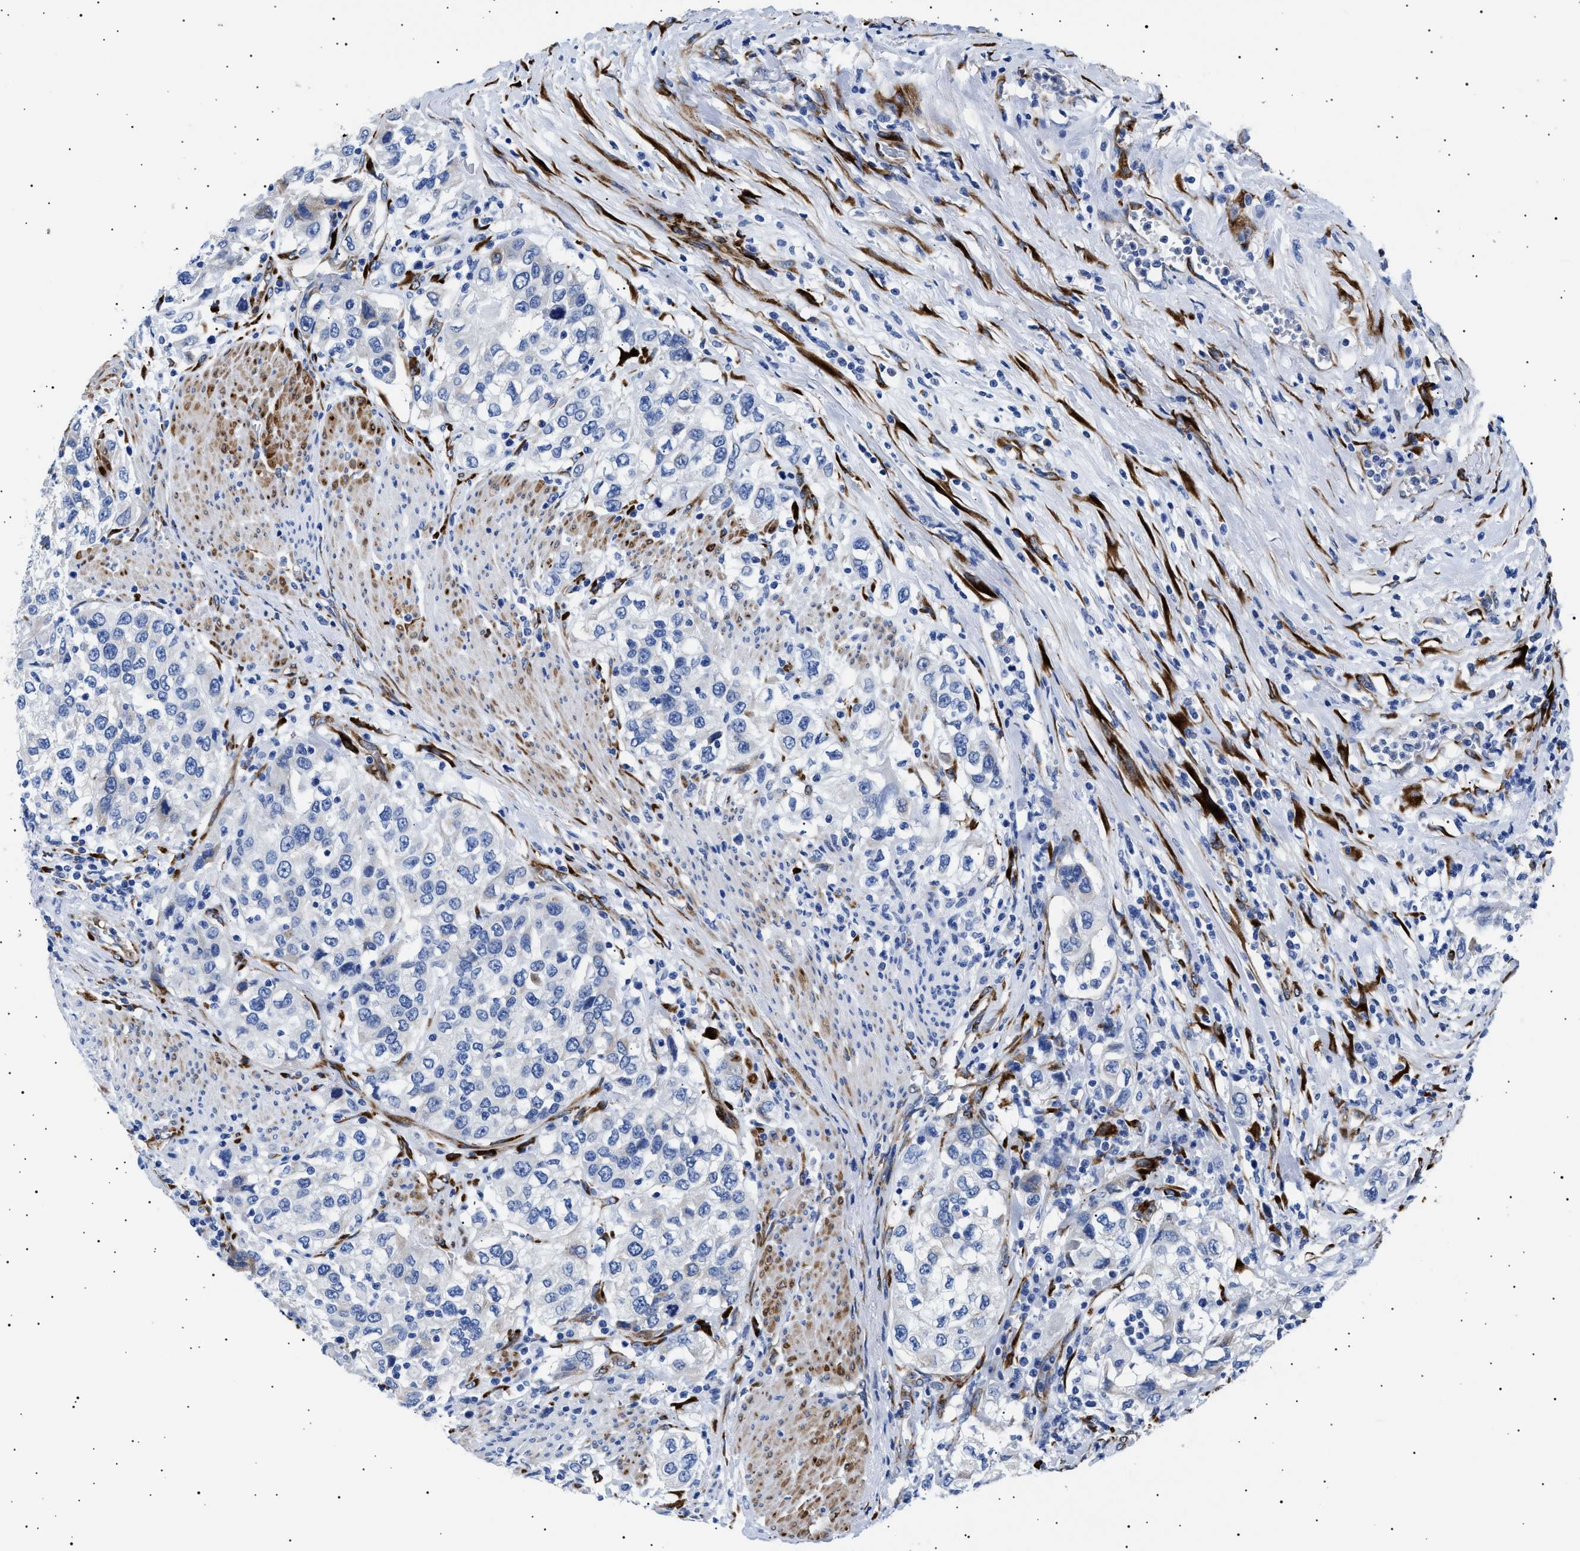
{"staining": {"intensity": "negative", "quantity": "none", "location": "none"}, "tissue": "urothelial cancer", "cell_type": "Tumor cells", "image_type": "cancer", "snomed": [{"axis": "morphology", "description": "Urothelial carcinoma, High grade"}, {"axis": "topography", "description": "Urinary bladder"}], "caption": "Protein analysis of urothelial cancer demonstrates no significant expression in tumor cells. Brightfield microscopy of IHC stained with DAB (3,3'-diaminobenzidine) (brown) and hematoxylin (blue), captured at high magnification.", "gene": "HEMGN", "patient": {"sex": "female", "age": 80}}